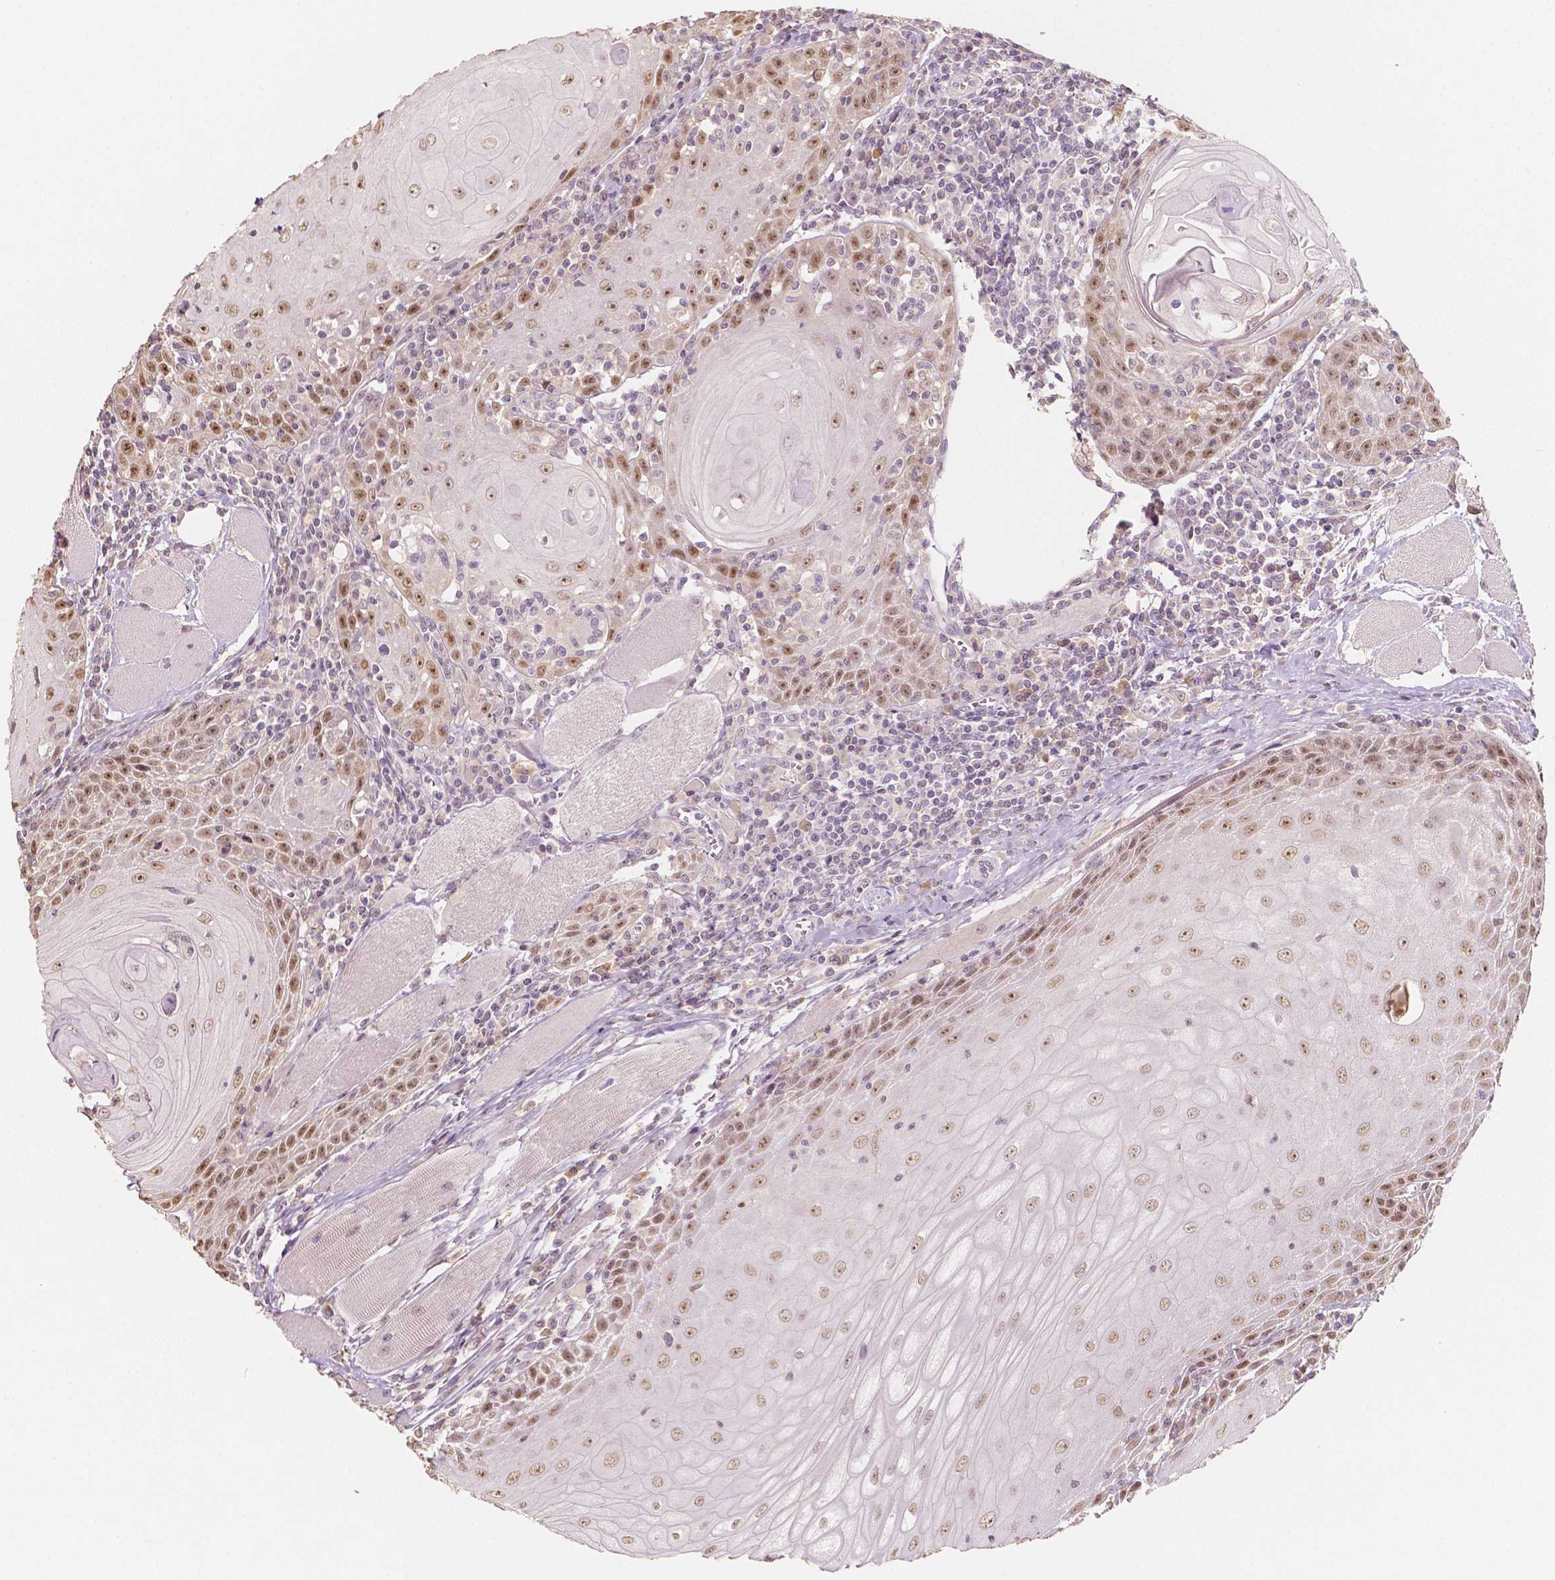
{"staining": {"intensity": "moderate", "quantity": ">75%", "location": "nuclear"}, "tissue": "head and neck cancer", "cell_type": "Tumor cells", "image_type": "cancer", "snomed": [{"axis": "morphology", "description": "Normal tissue, NOS"}, {"axis": "morphology", "description": "Squamous cell carcinoma, NOS"}, {"axis": "topography", "description": "Oral tissue"}, {"axis": "topography", "description": "Head-Neck"}], "caption": "The histopathology image shows immunohistochemical staining of head and neck cancer. There is moderate nuclear staining is present in approximately >75% of tumor cells. (DAB (3,3'-diaminobenzidine) = brown stain, brightfield microscopy at high magnification).", "gene": "SOX15", "patient": {"sex": "male", "age": 52}}